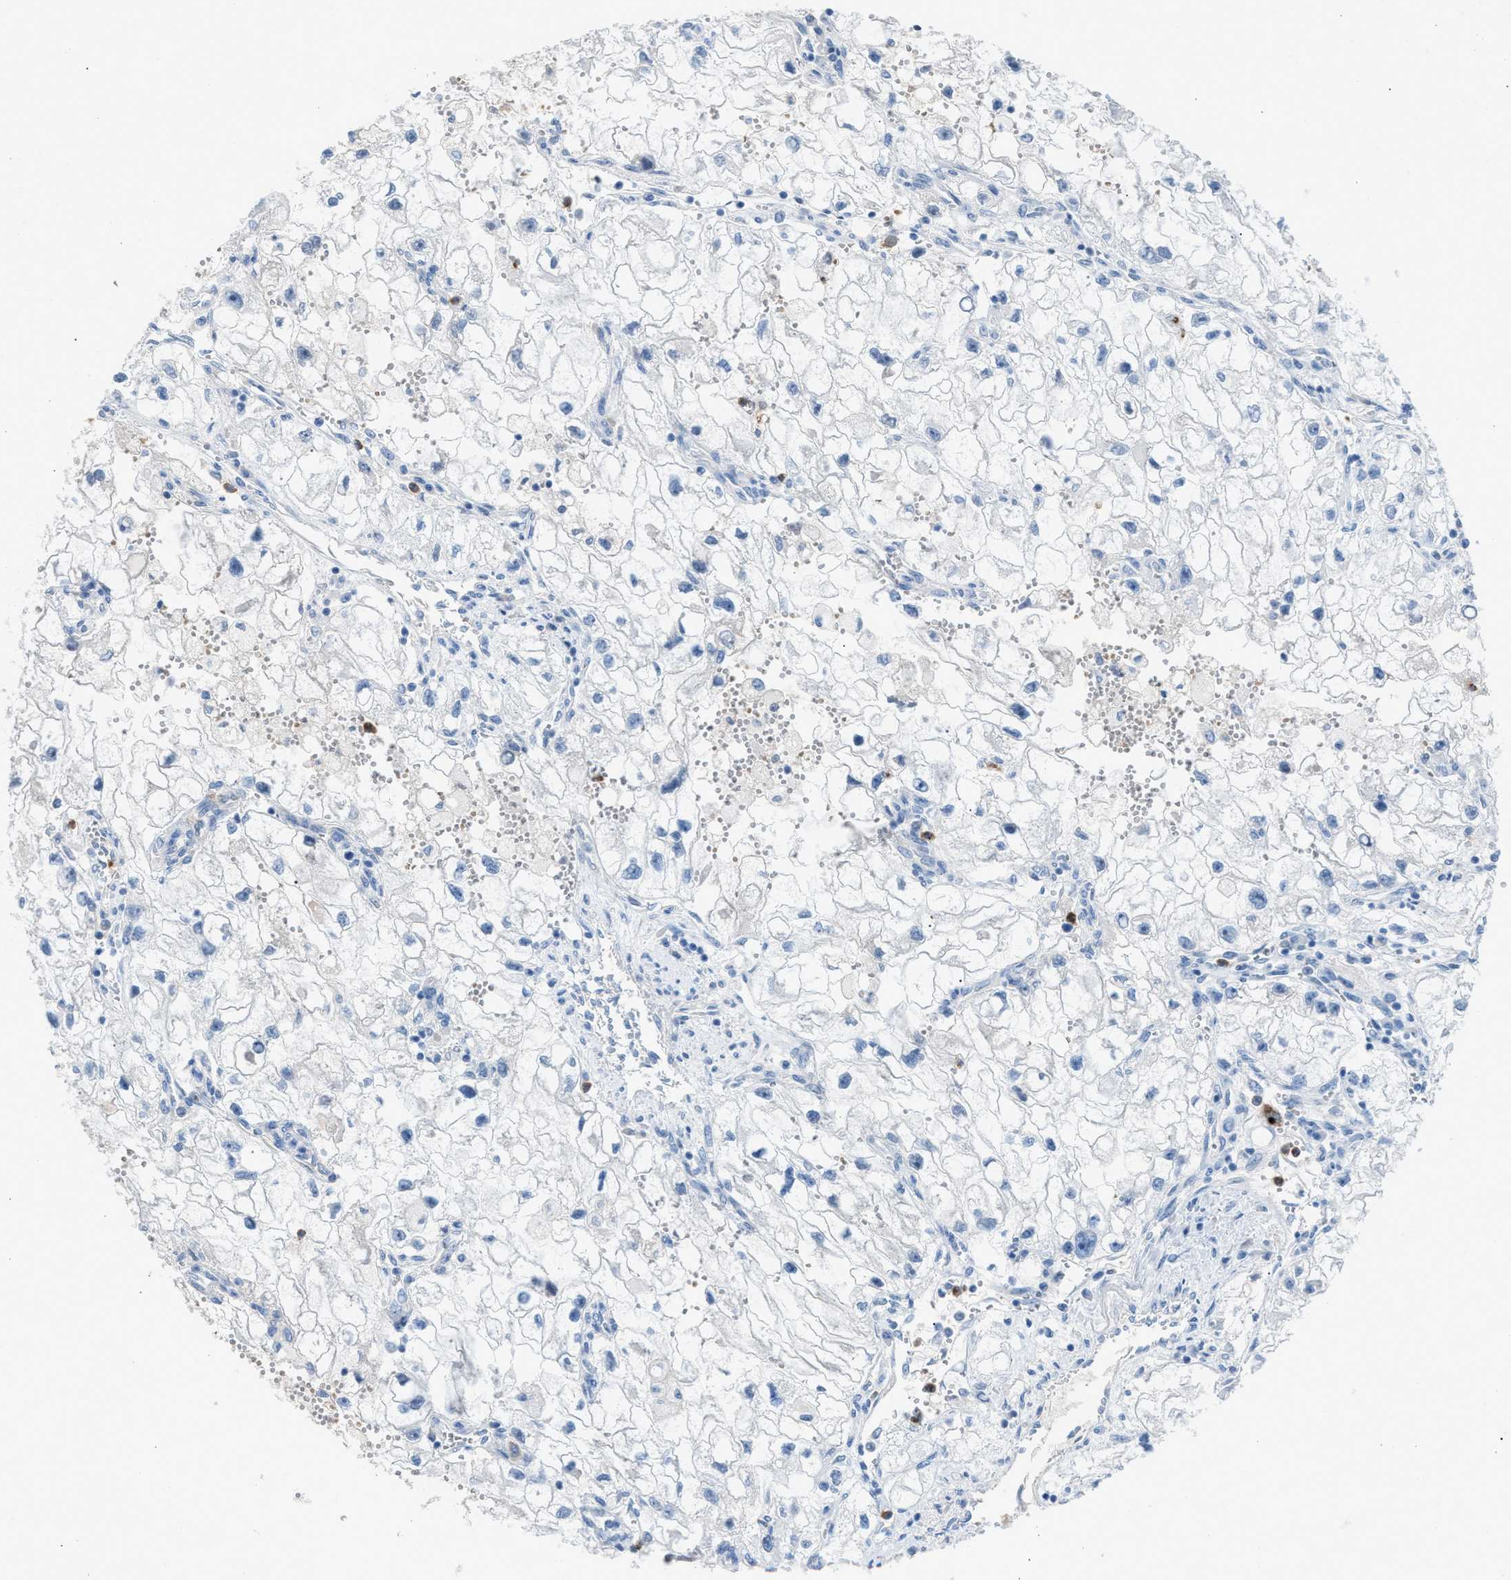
{"staining": {"intensity": "negative", "quantity": "none", "location": "none"}, "tissue": "renal cancer", "cell_type": "Tumor cells", "image_type": "cancer", "snomed": [{"axis": "morphology", "description": "Adenocarcinoma, NOS"}, {"axis": "topography", "description": "Kidney"}], "caption": "A photomicrograph of renal cancer (adenocarcinoma) stained for a protein exhibits no brown staining in tumor cells. The staining is performed using DAB brown chromogen with nuclei counter-stained in using hematoxylin.", "gene": "CFAP77", "patient": {"sex": "female", "age": 70}}